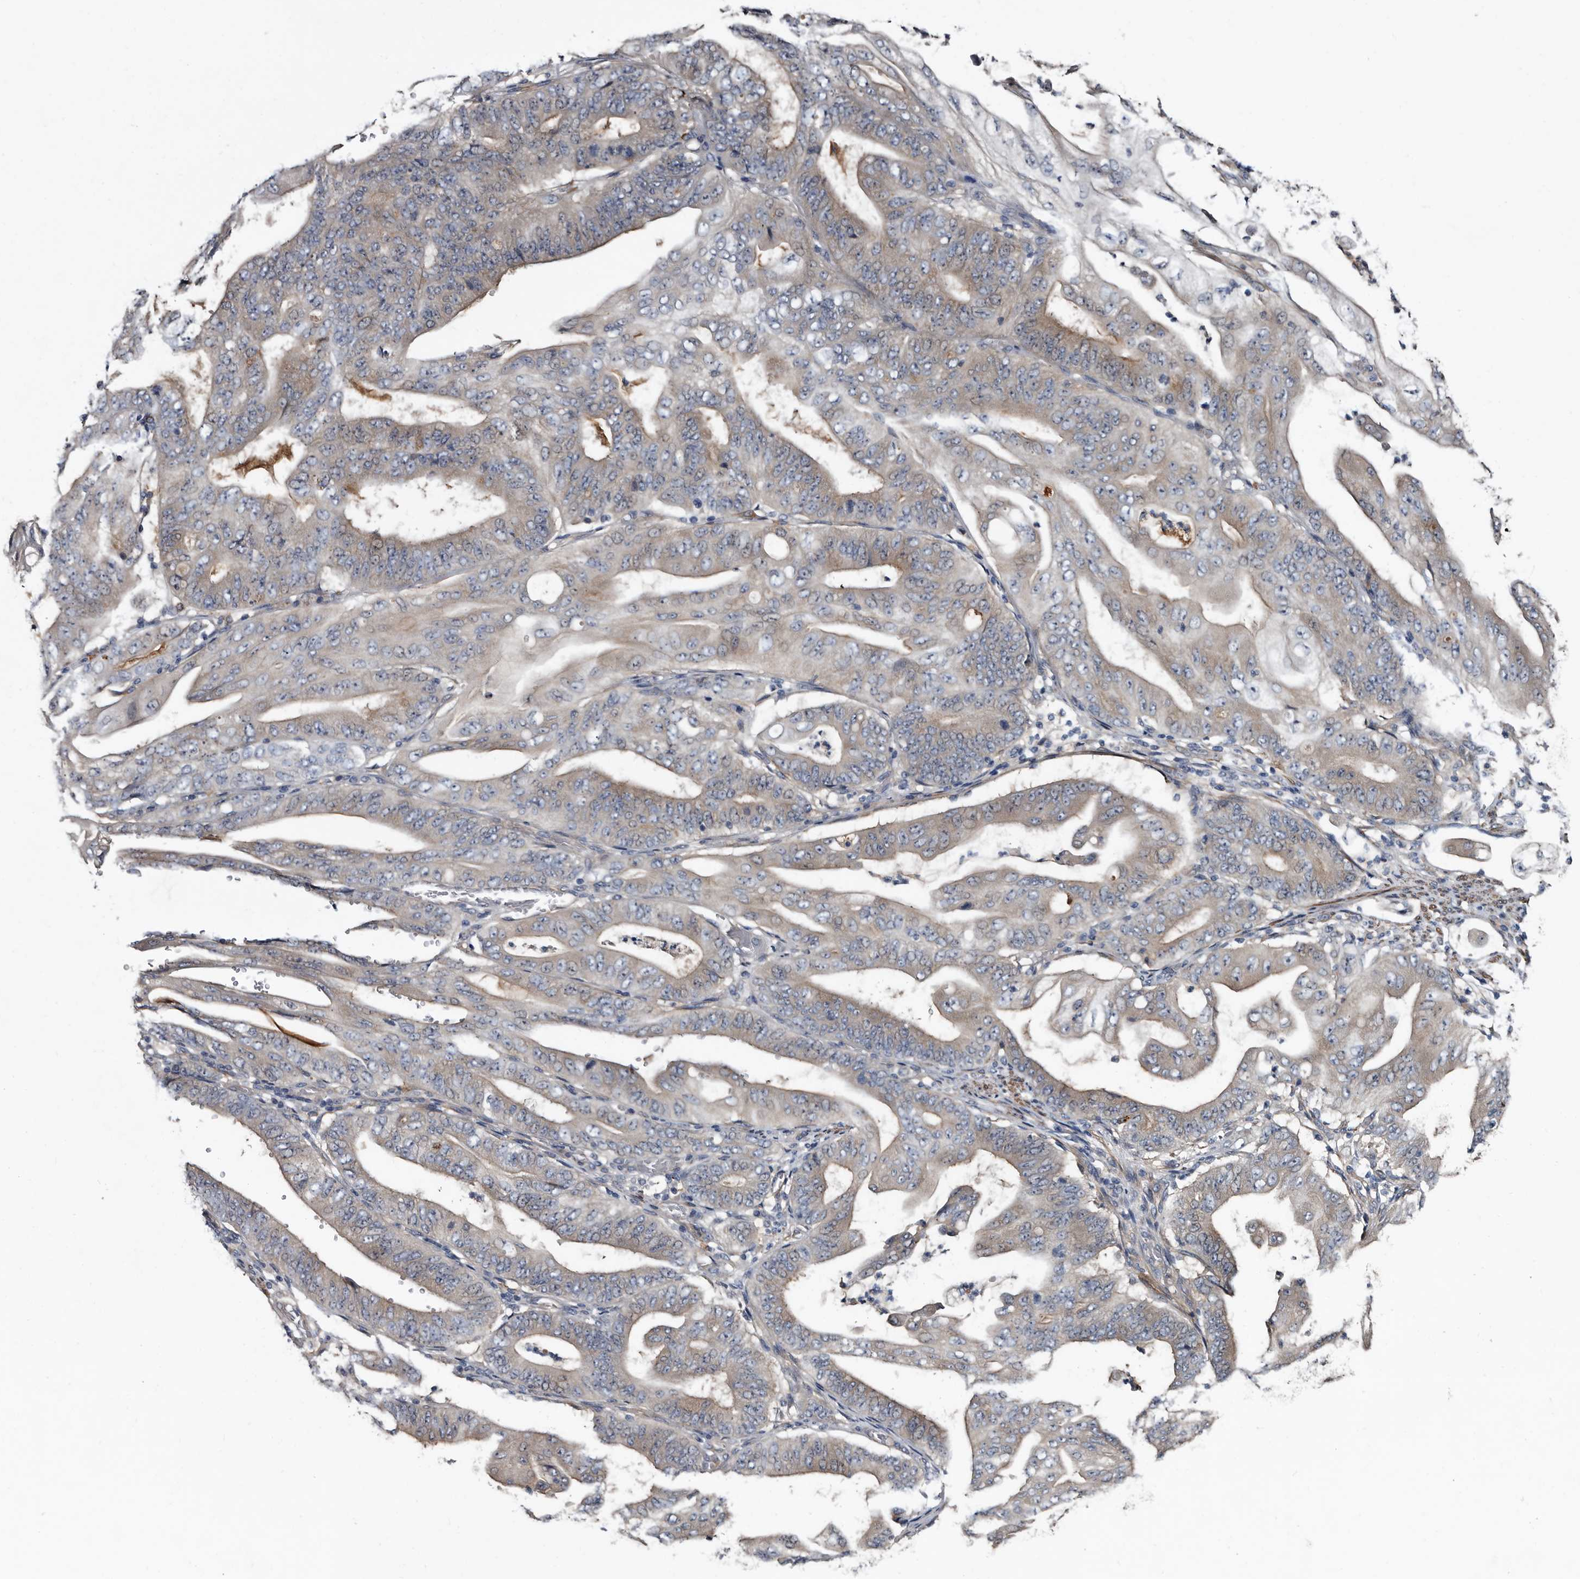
{"staining": {"intensity": "weak", "quantity": "<25%", "location": "cytoplasmic/membranous"}, "tissue": "stomach cancer", "cell_type": "Tumor cells", "image_type": "cancer", "snomed": [{"axis": "morphology", "description": "Adenocarcinoma, NOS"}, {"axis": "topography", "description": "Stomach"}], "caption": "The photomicrograph demonstrates no significant expression in tumor cells of stomach cancer (adenocarcinoma).", "gene": "IARS1", "patient": {"sex": "female", "age": 73}}